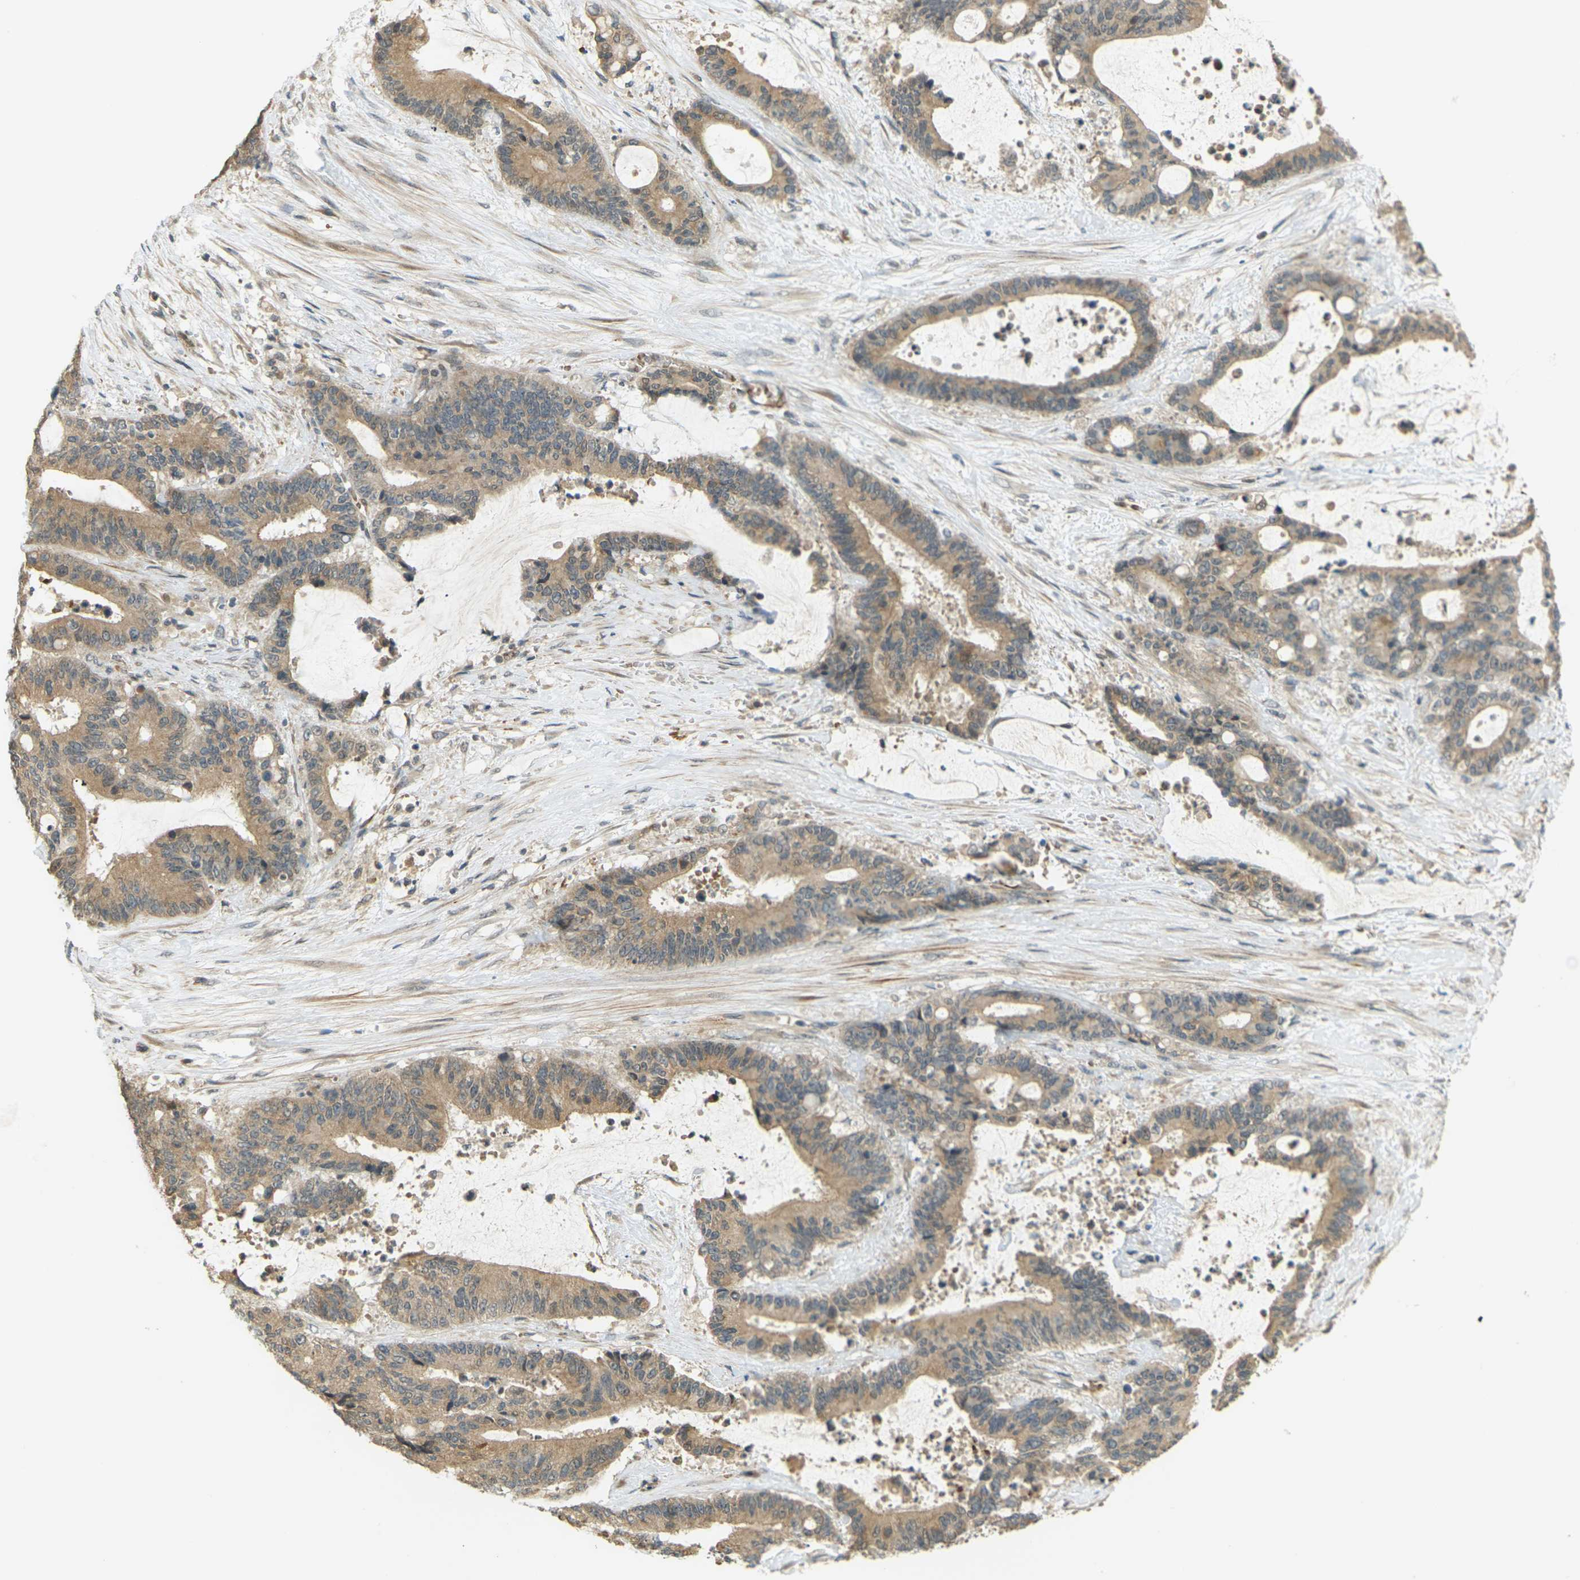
{"staining": {"intensity": "moderate", "quantity": ">75%", "location": "cytoplasmic/membranous"}, "tissue": "liver cancer", "cell_type": "Tumor cells", "image_type": "cancer", "snomed": [{"axis": "morphology", "description": "Normal tissue, NOS"}, {"axis": "morphology", "description": "Cholangiocarcinoma"}, {"axis": "topography", "description": "Liver"}, {"axis": "topography", "description": "Peripheral nerve tissue"}], "caption": "IHC (DAB) staining of human liver cancer (cholangiocarcinoma) demonstrates moderate cytoplasmic/membranous protein expression in about >75% of tumor cells.", "gene": "SOCS6", "patient": {"sex": "female", "age": 73}}